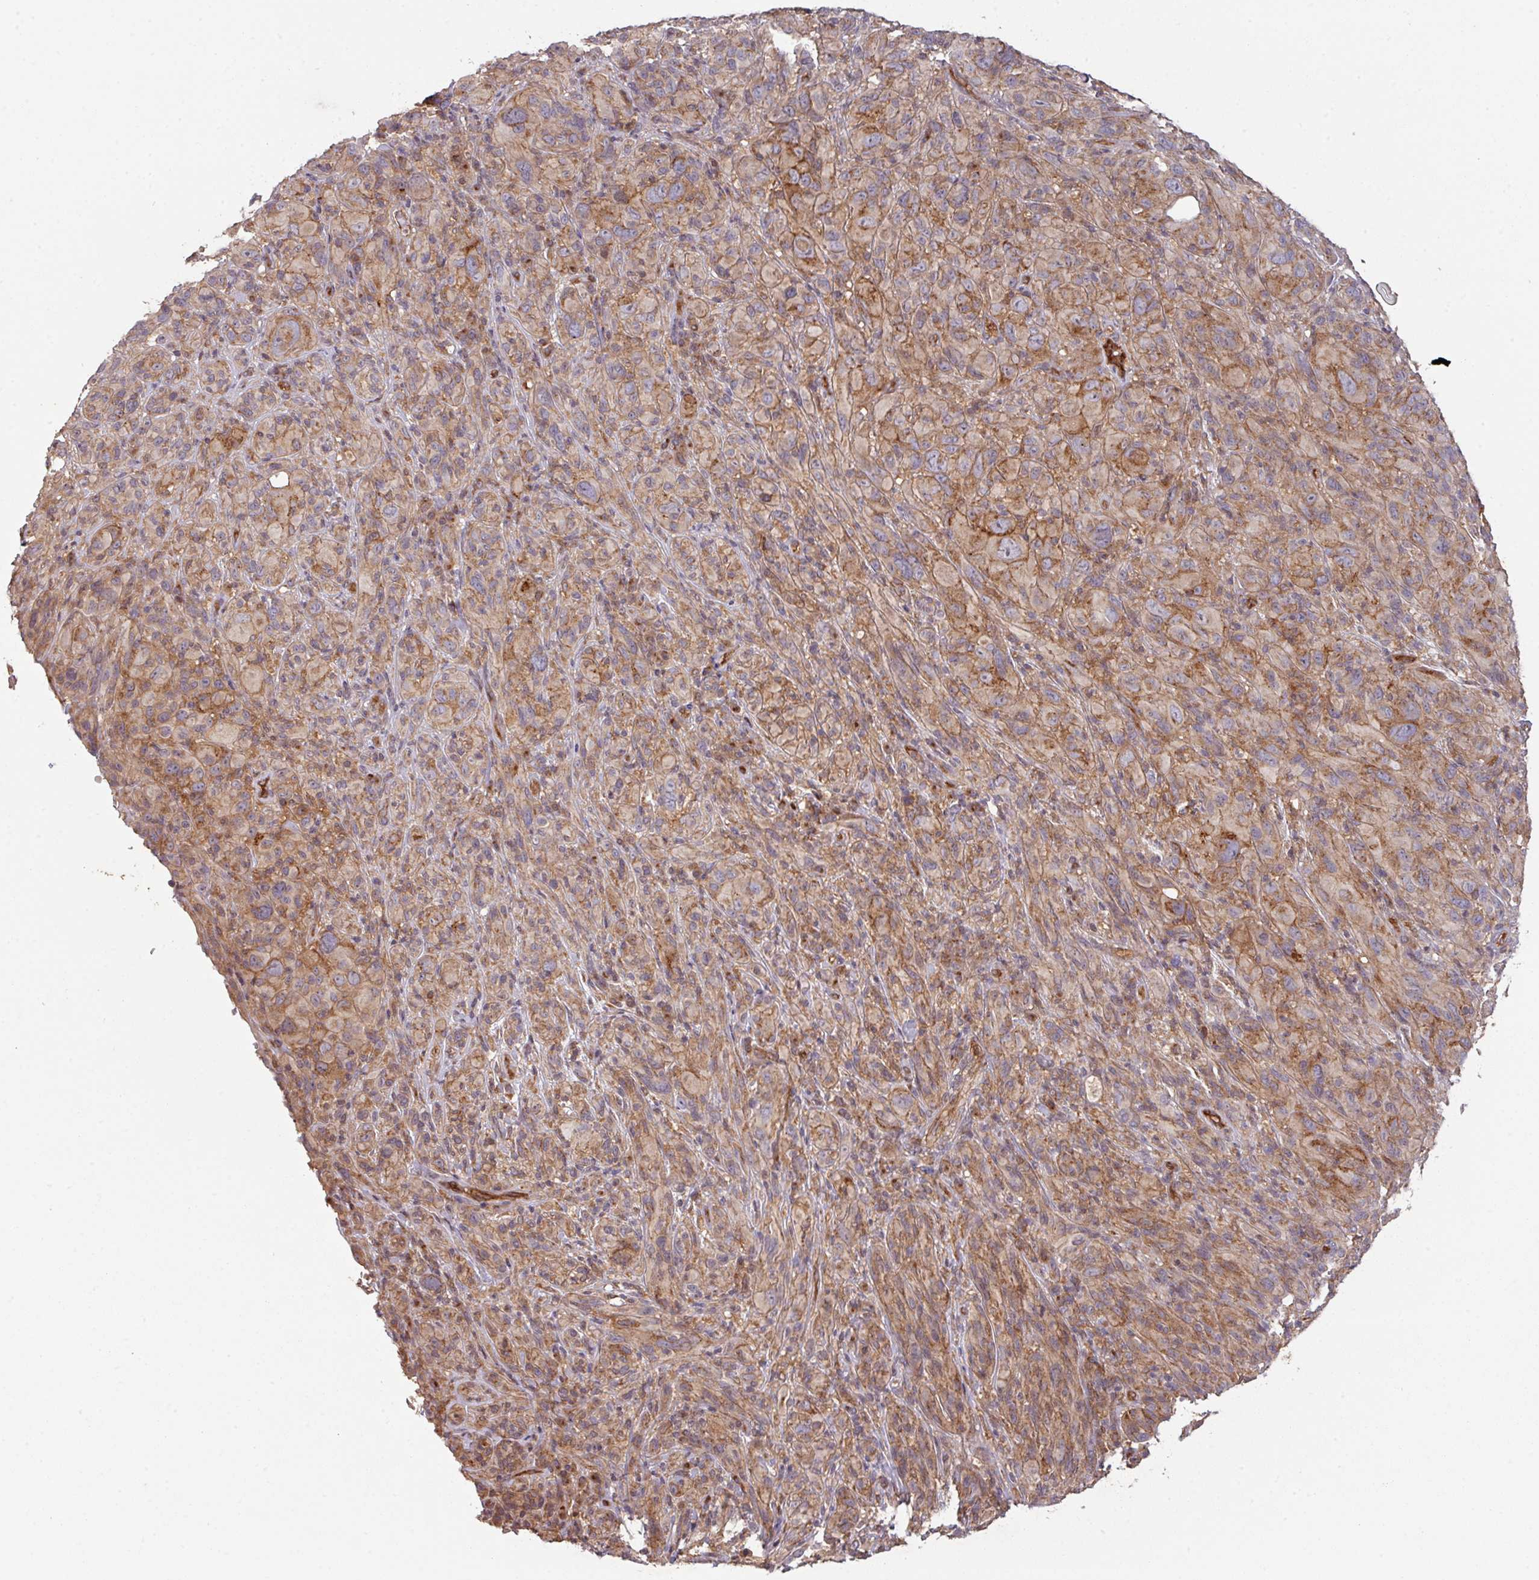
{"staining": {"intensity": "moderate", "quantity": ">75%", "location": "cytoplasmic/membranous"}, "tissue": "melanoma", "cell_type": "Tumor cells", "image_type": "cancer", "snomed": [{"axis": "morphology", "description": "Malignant melanoma, NOS"}, {"axis": "topography", "description": "Skin of head"}], "caption": "Protein analysis of malignant melanoma tissue demonstrates moderate cytoplasmic/membranous expression in approximately >75% of tumor cells. (DAB IHC, brown staining for protein, blue staining for nuclei).", "gene": "CYFIP2", "patient": {"sex": "male", "age": 96}}